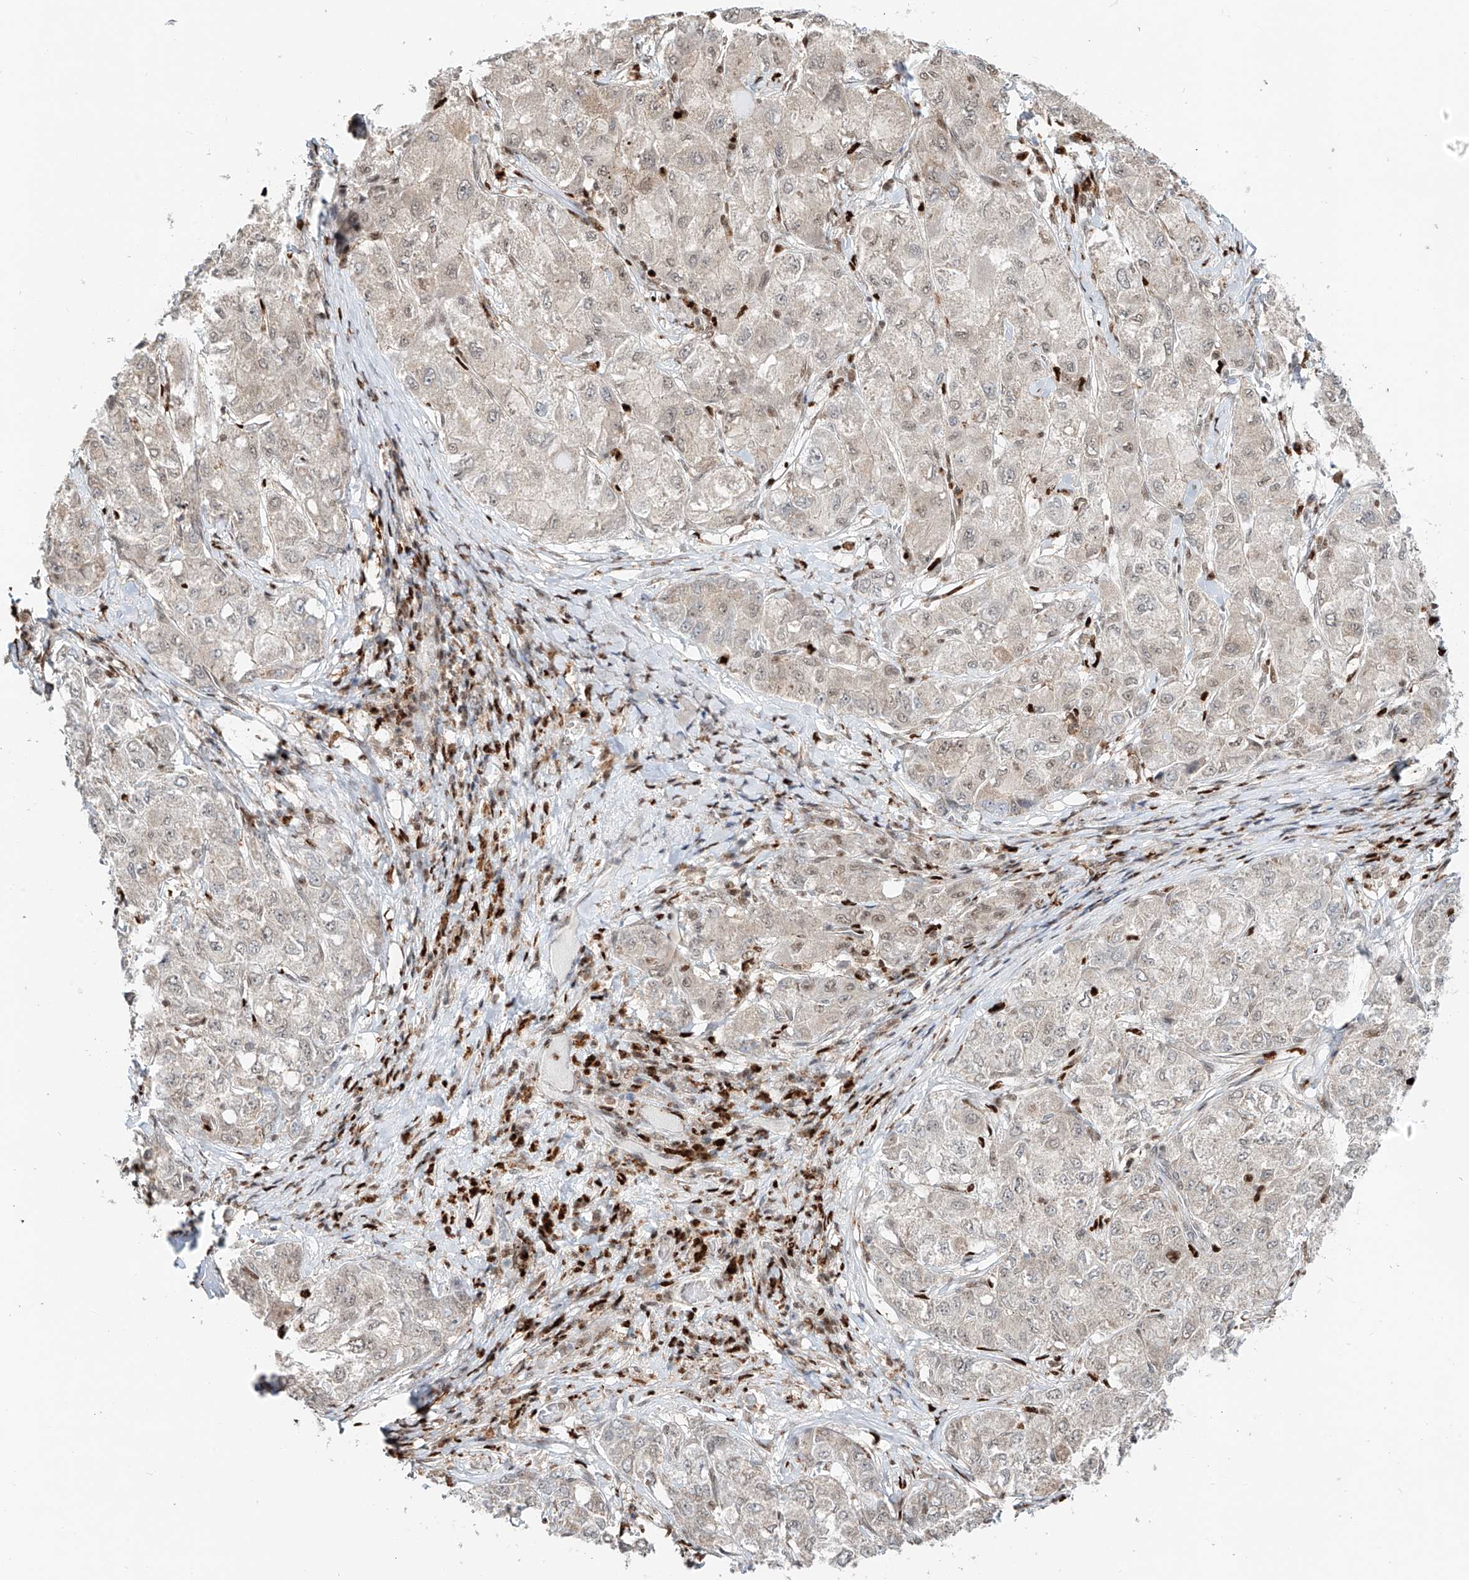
{"staining": {"intensity": "moderate", "quantity": "25%-75%", "location": "cytoplasmic/membranous,nuclear"}, "tissue": "liver cancer", "cell_type": "Tumor cells", "image_type": "cancer", "snomed": [{"axis": "morphology", "description": "Carcinoma, Hepatocellular, NOS"}, {"axis": "topography", "description": "Liver"}], "caption": "Immunohistochemistry staining of hepatocellular carcinoma (liver), which demonstrates medium levels of moderate cytoplasmic/membranous and nuclear expression in approximately 25%-75% of tumor cells indicating moderate cytoplasmic/membranous and nuclear protein positivity. The staining was performed using DAB (brown) for protein detection and nuclei were counterstained in hematoxylin (blue).", "gene": "DZIP1L", "patient": {"sex": "male", "age": 80}}